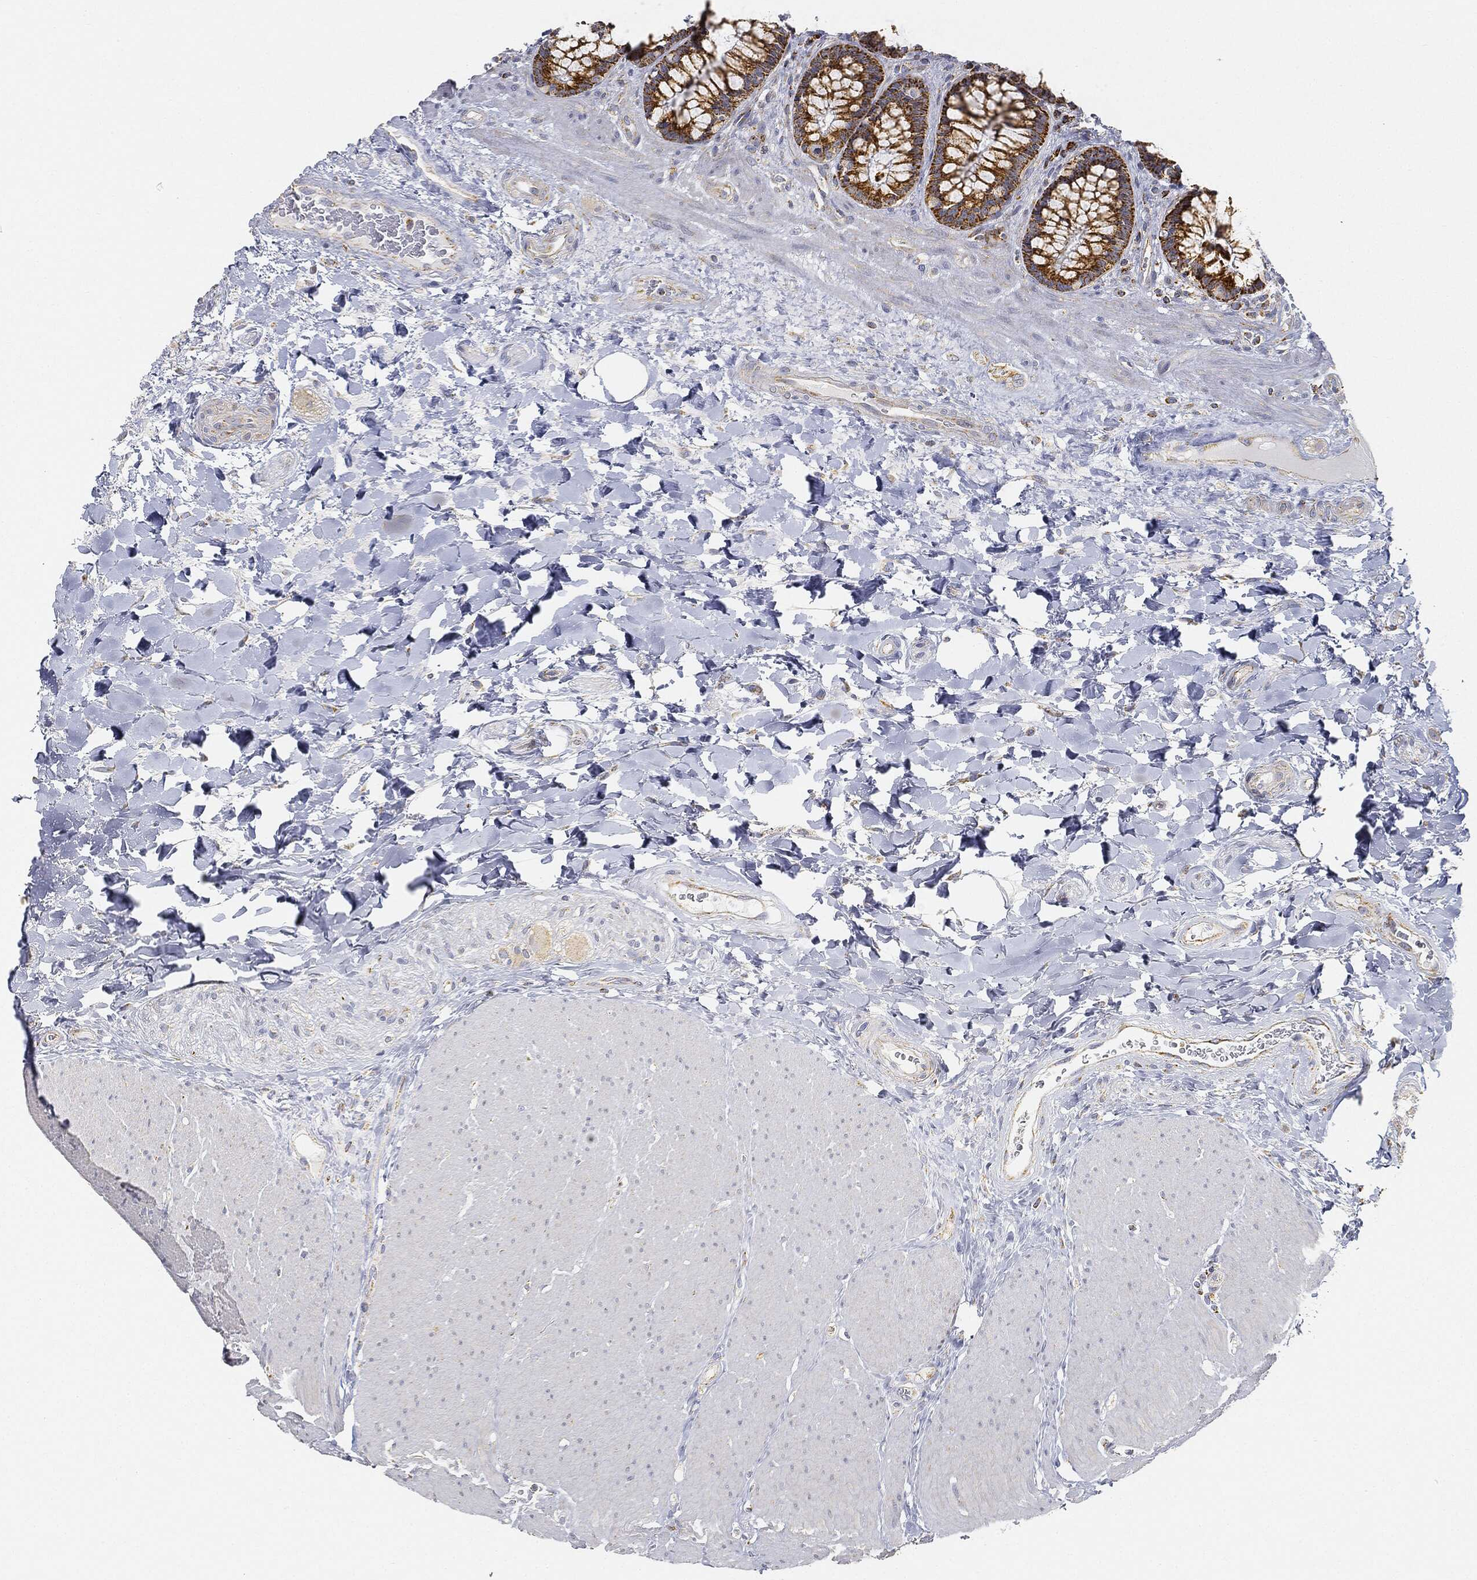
{"staining": {"intensity": "strong", "quantity": ">75%", "location": "cytoplasmic/membranous"}, "tissue": "rectum", "cell_type": "Glandular cells", "image_type": "normal", "snomed": [{"axis": "morphology", "description": "Normal tissue, NOS"}, {"axis": "topography", "description": "Rectum"}], "caption": "This photomicrograph exhibits IHC staining of normal rectum, with high strong cytoplasmic/membranous positivity in approximately >75% of glandular cells.", "gene": "CAPN15", "patient": {"sex": "female", "age": 58}}